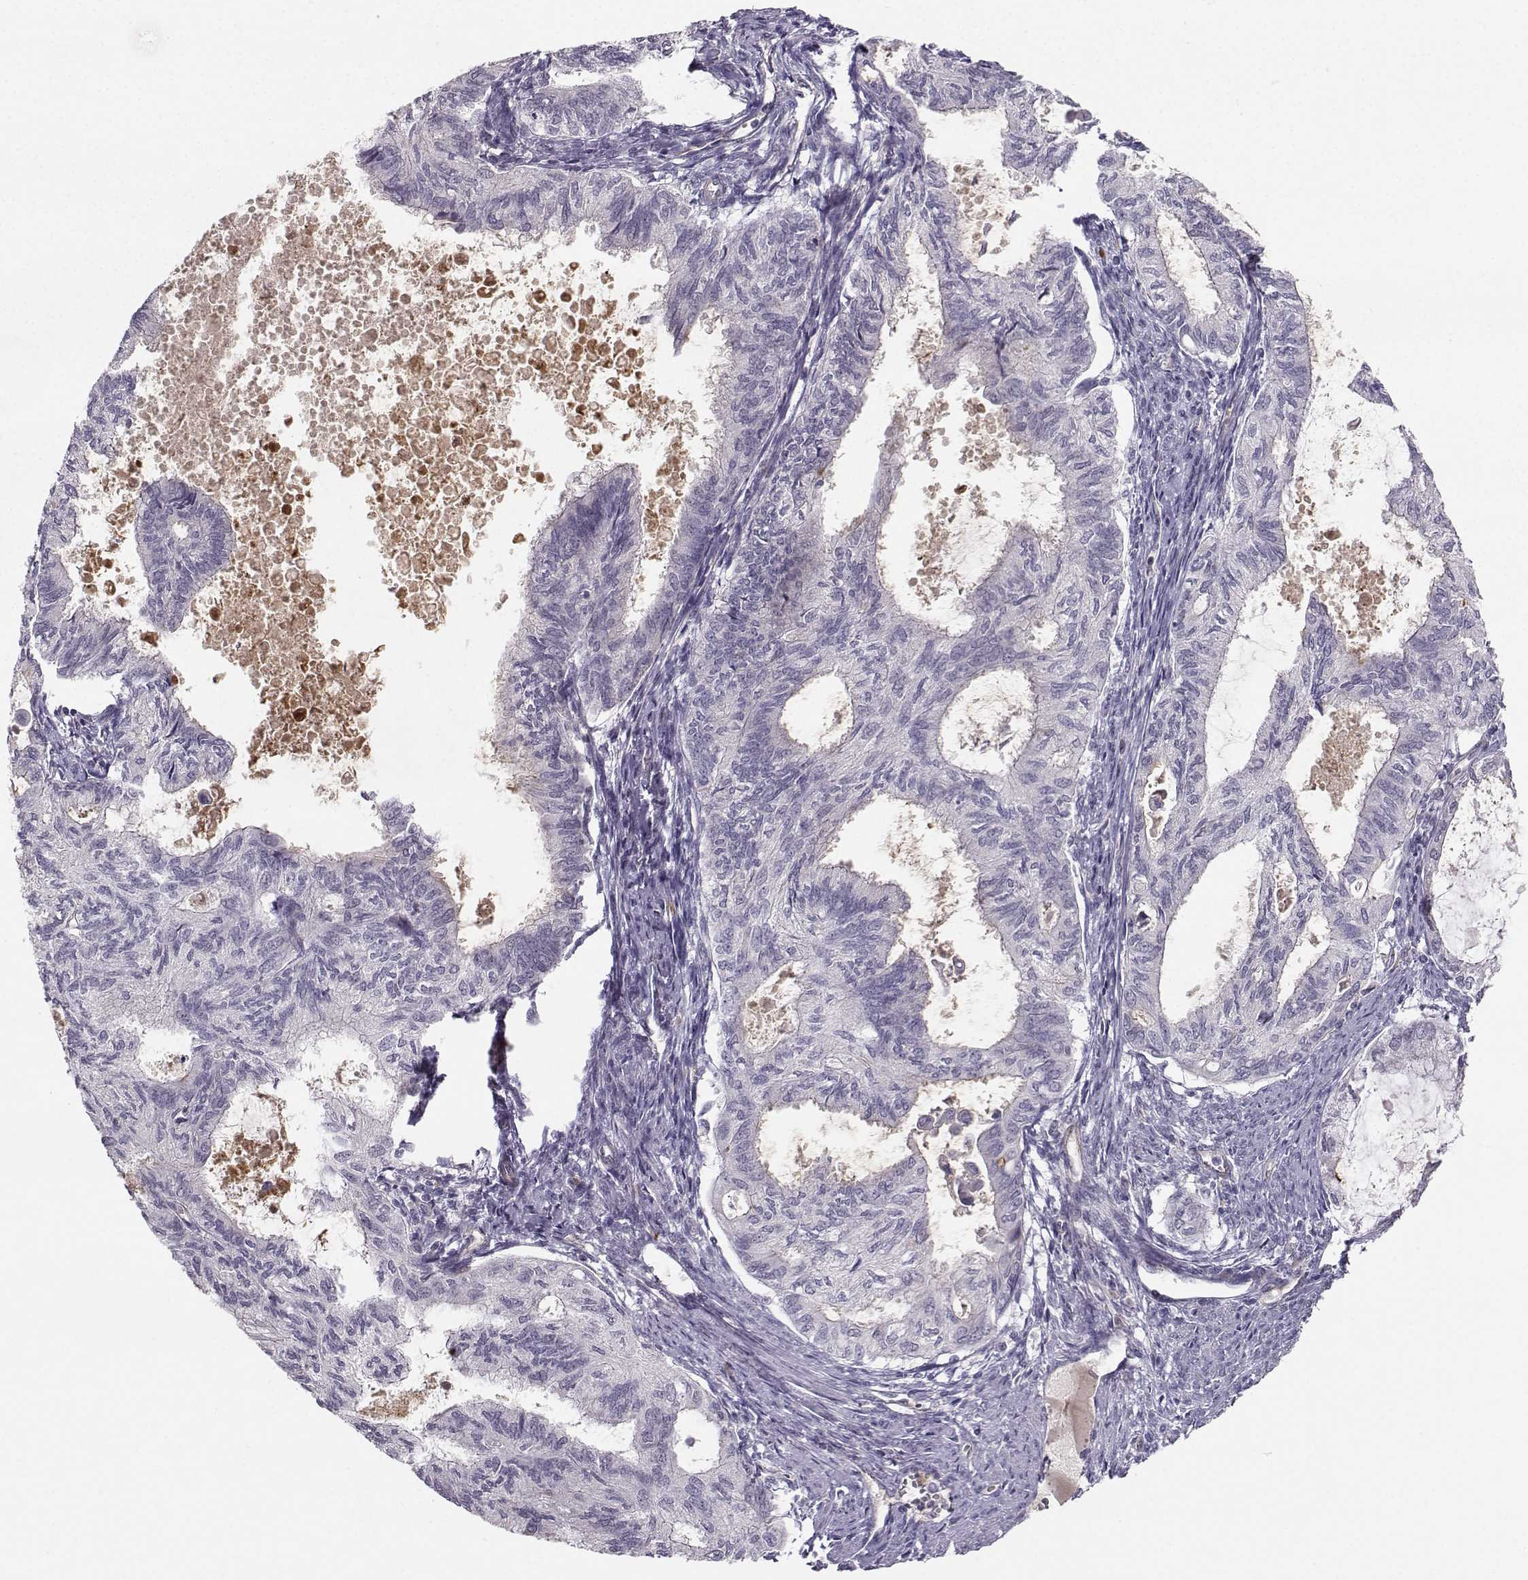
{"staining": {"intensity": "negative", "quantity": "none", "location": "none"}, "tissue": "endometrial cancer", "cell_type": "Tumor cells", "image_type": "cancer", "snomed": [{"axis": "morphology", "description": "Adenocarcinoma, NOS"}, {"axis": "topography", "description": "Endometrium"}], "caption": "Protein analysis of endometrial adenocarcinoma reveals no significant expression in tumor cells.", "gene": "OPRD1", "patient": {"sex": "female", "age": 86}}